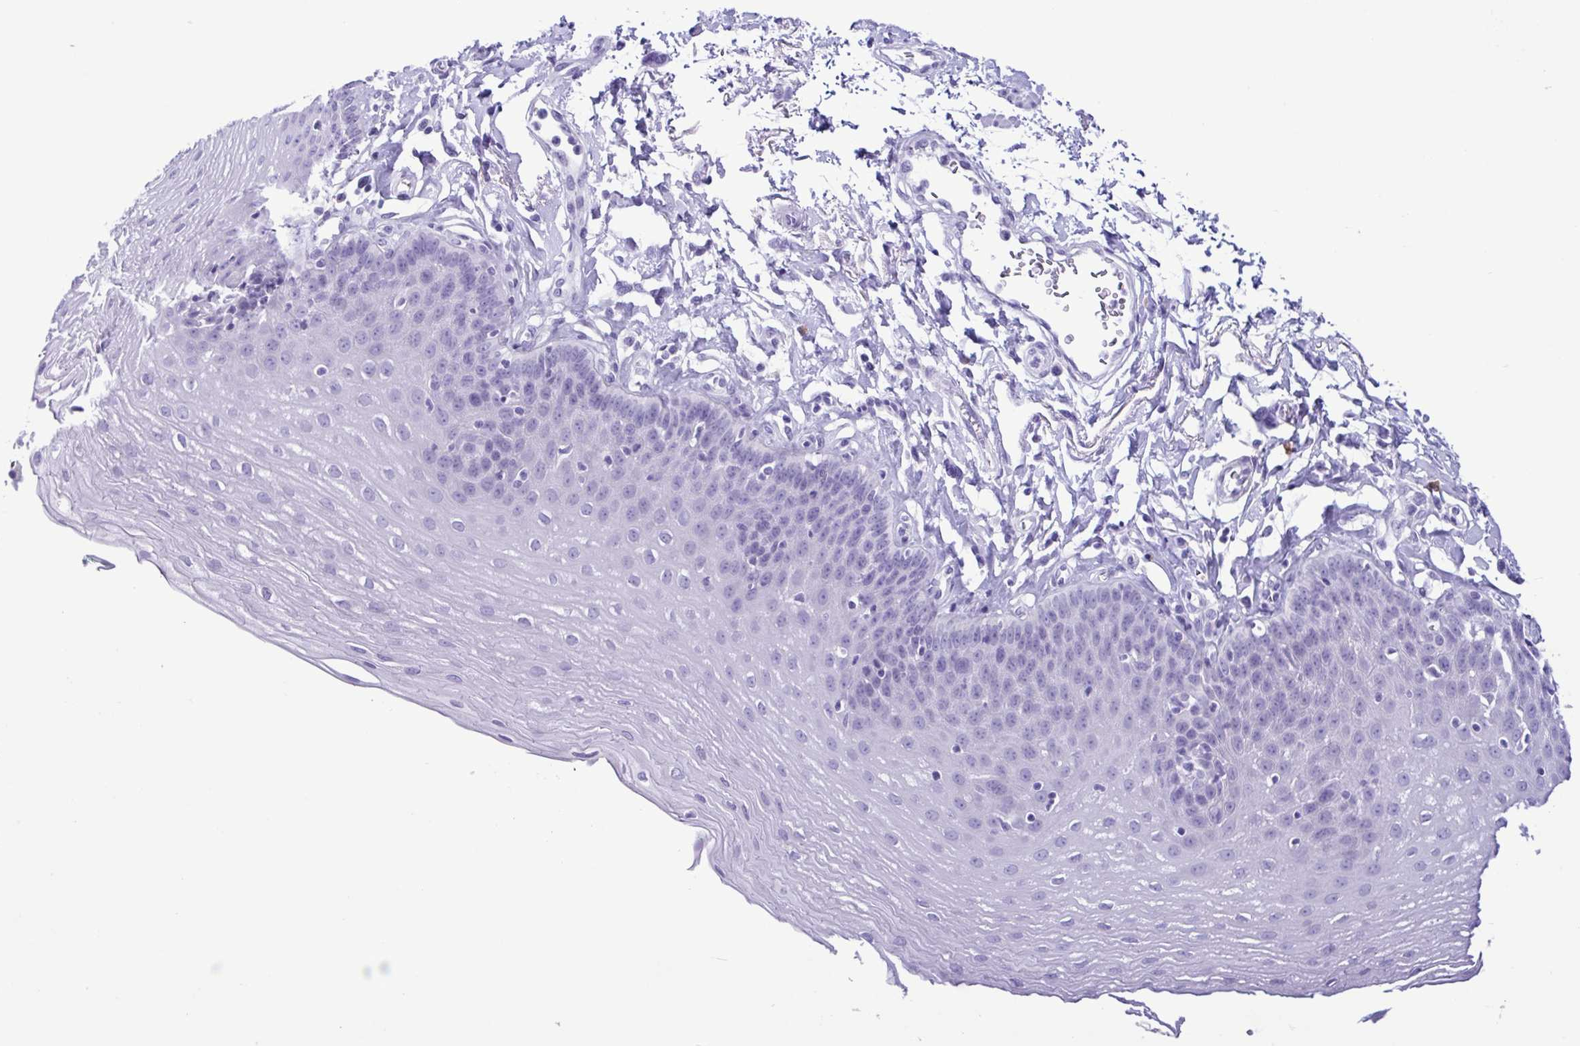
{"staining": {"intensity": "negative", "quantity": "none", "location": "none"}, "tissue": "esophagus", "cell_type": "Squamous epithelial cells", "image_type": "normal", "snomed": [{"axis": "morphology", "description": "Normal tissue, NOS"}, {"axis": "topography", "description": "Esophagus"}], "caption": "Micrograph shows no significant protein expression in squamous epithelial cells of unremarkable esophagus. (Immunohistochemistry, brightfield microscopy, high magnification).", "gene": "SPATA16", "patient": {"sex": "female", "age": 81}}